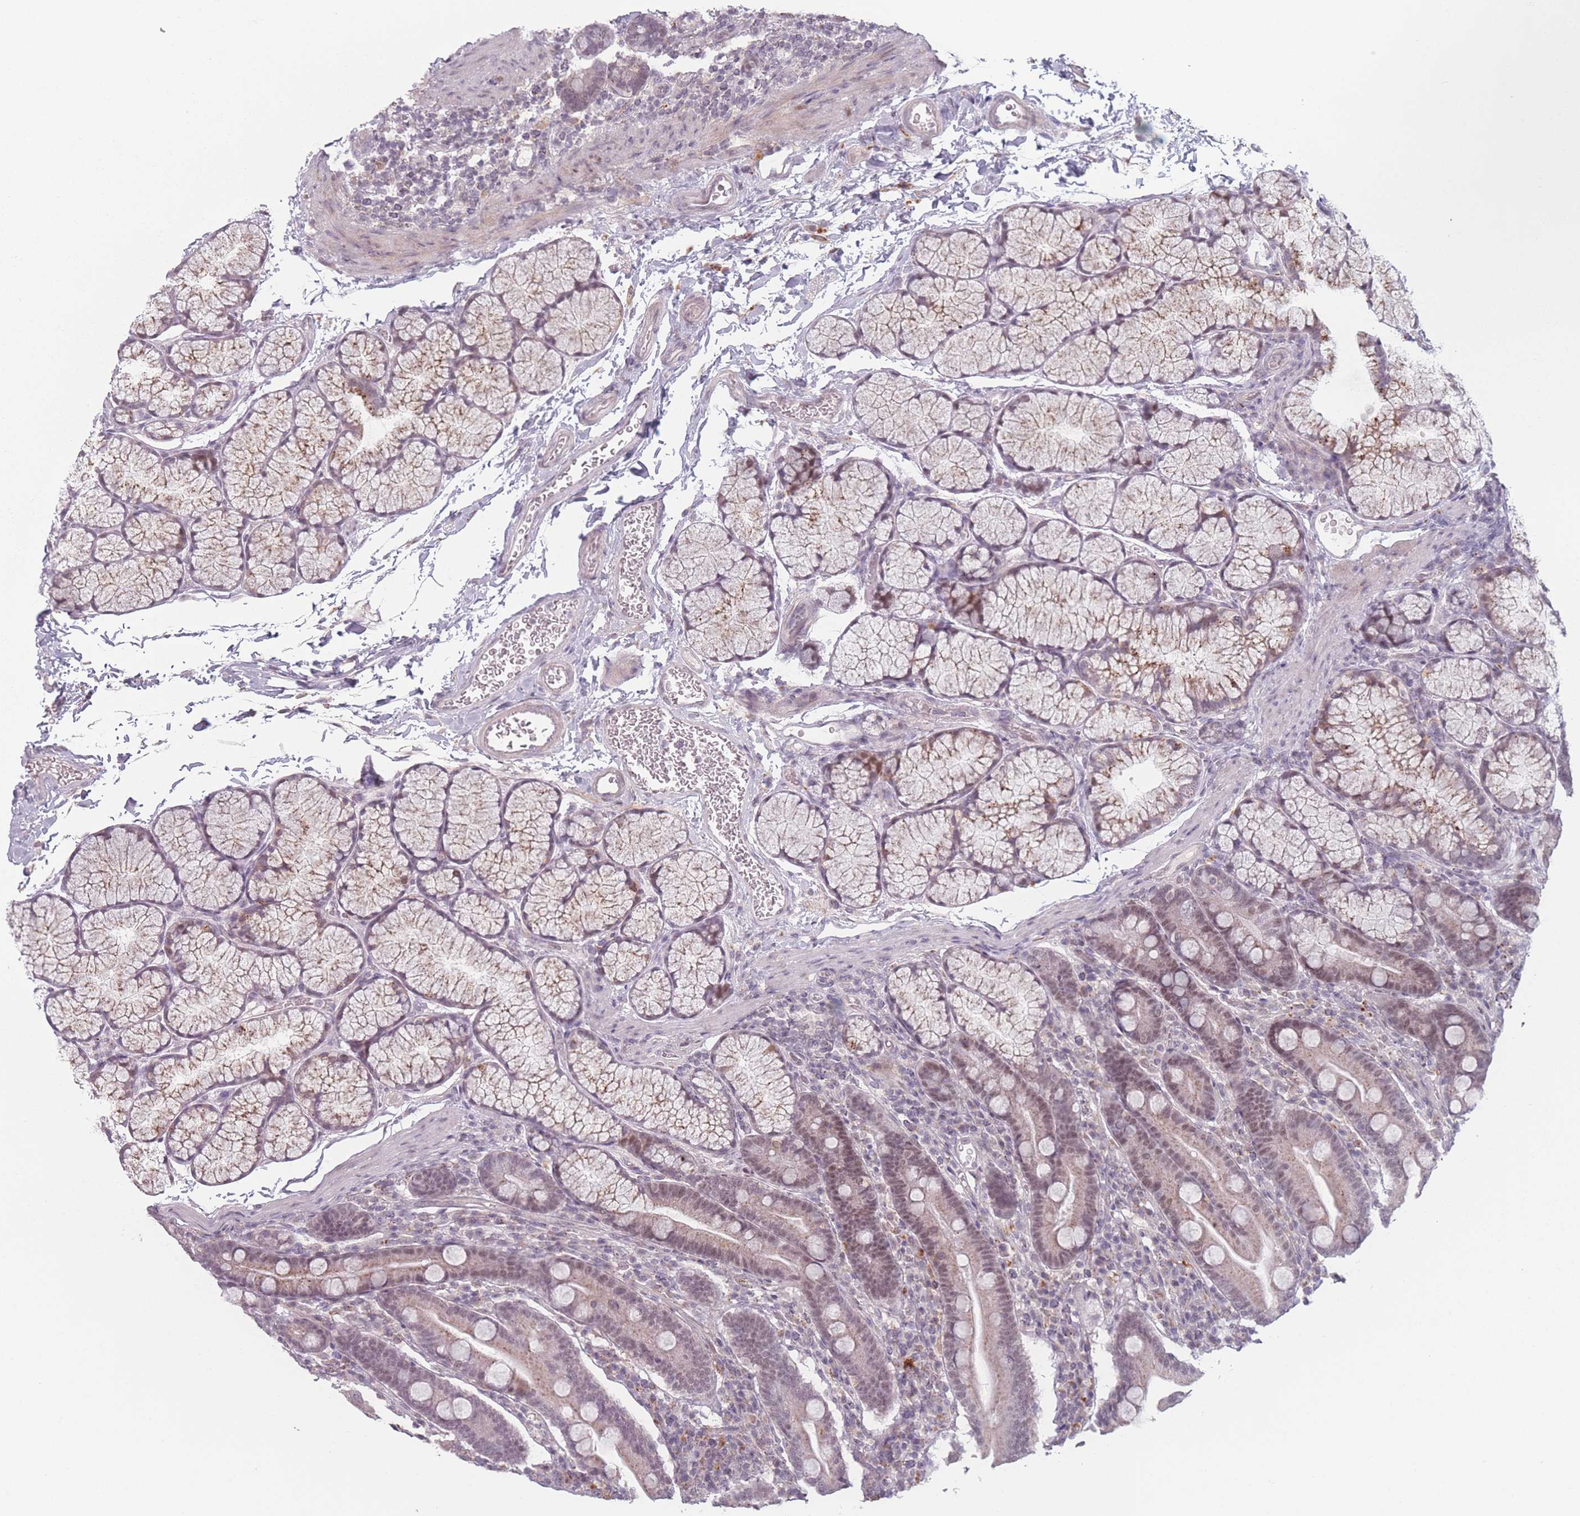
{"staining": {"intensity": "moderate", "quantity": ">75%", "location": "cytoplasmic/membranous,nuclear"}, "tissue": "duodenum", "cell_type": "Glandular cells", "image_type": "normal", "snomed": [{"axis": "morphology", "description": "Normal tissue, NOS"}, {"axis": "topography", "description": "Duodenum"}], "caption": "Protein staining shows moderate cytoplasmic/membranous,nuclear staining in about >75% of glandular cells in benign duodenum. Immunohistochemistry (ihc) stains the protein of interest in brown and the nuclei are stained blue.", "gene": "OR10C1", "patient": {"sex": "male", "age": 35}}